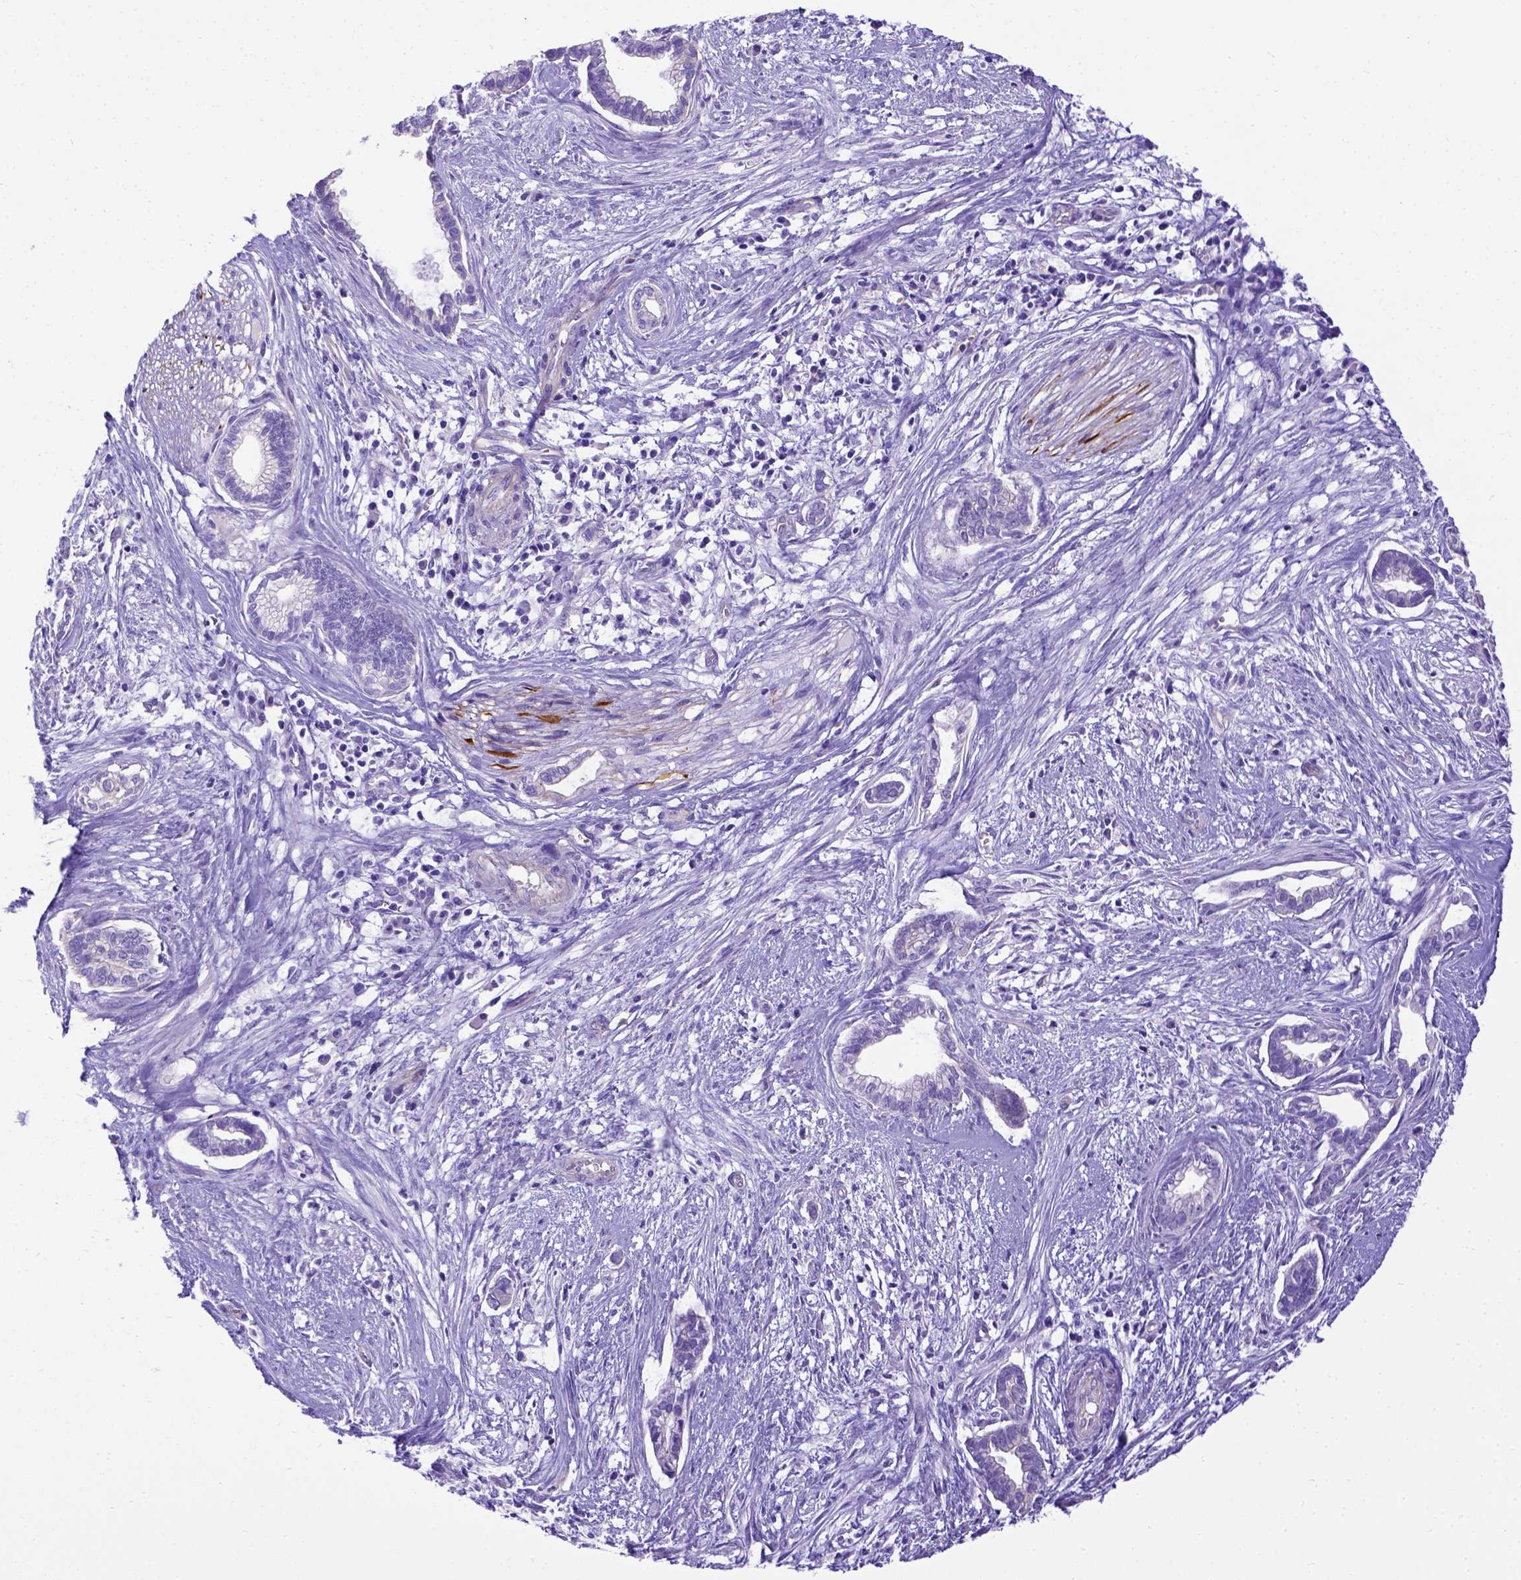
{"staining": {"intensity": "negative", "quantity": "none", "location": "none"}, "tissue": "cervical cancer", "cell_type": "Tumor cells", "image_type": "cancer", "snomed": [{"axis": "morphology", "description": "Adenocarcinoma, NOS"}, {"axis": "topography", "description": "Cervix"}], "caption": "Adenocarcinoma (cervical) stained for a protein using immunohistochemistry reveals no expression tumor cells.", "gene": "LRRC18", "patient": {"sex": "female", "age": 62}}